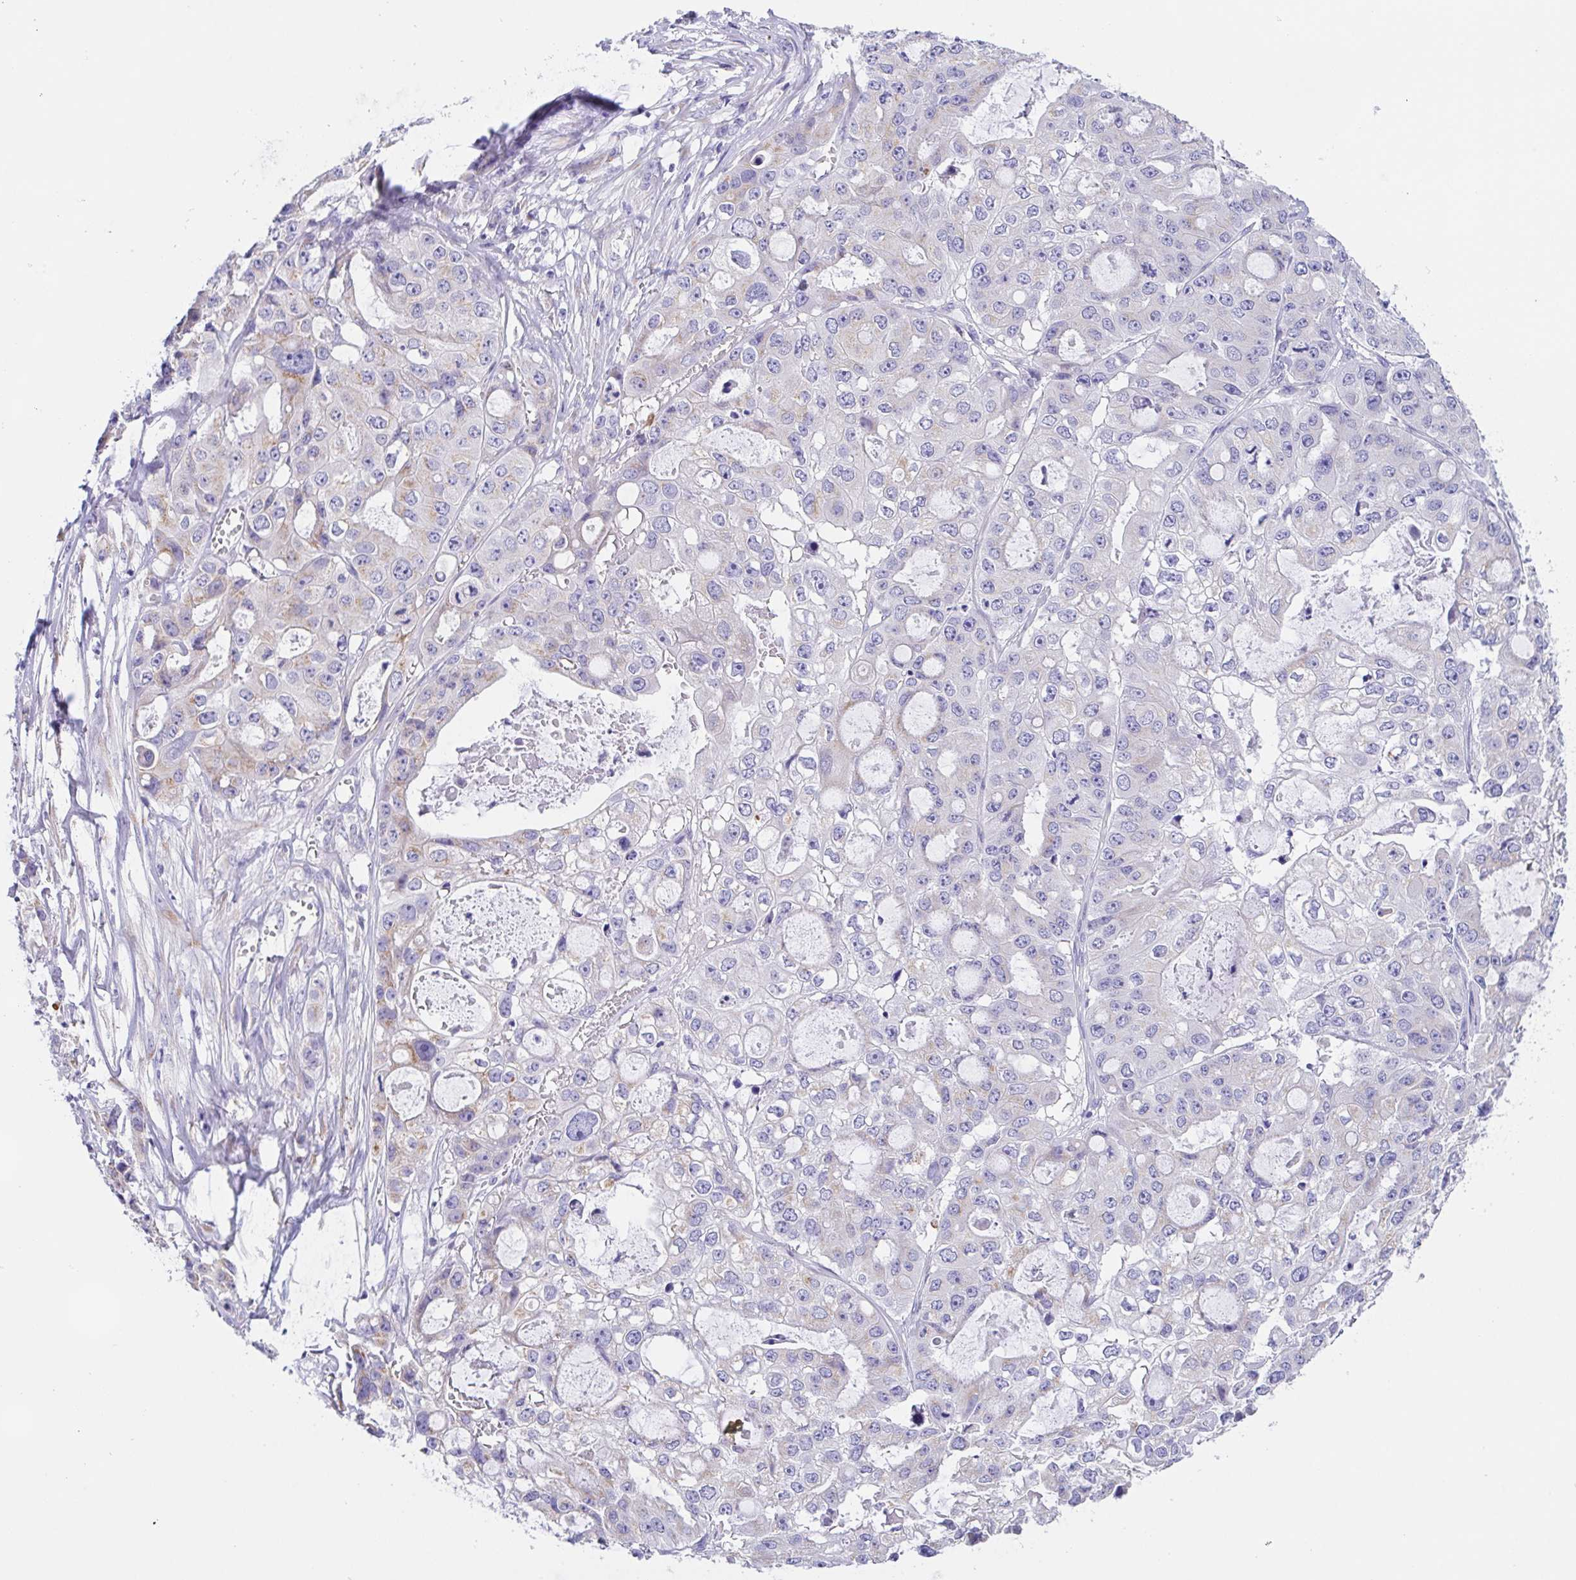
{"staining": {"intensity": "weak", "quantity": "<25%", "location": "cytoplasmic/membranous"}, "tissue": "ovarian cancer", "cell_type": "Tumor cells", "image_type": "cancer", "snomed": [{"axis": "morphology", "description": "Cystadenocarcinoma, serous, NOS"}, {"axis": "topography", "description": "Ovary"}], "caption": "Immunohistochemistry (IHC) of ovarian serous cystadenocarcinoma demonstrates no expression in tumor cells. (DAB (3,3'-diaminobenzidine) immunohistochemistry with hematoxylin counter stain).", "gene": "SCG3", "patient": {"sex": "female", "age": 56}}